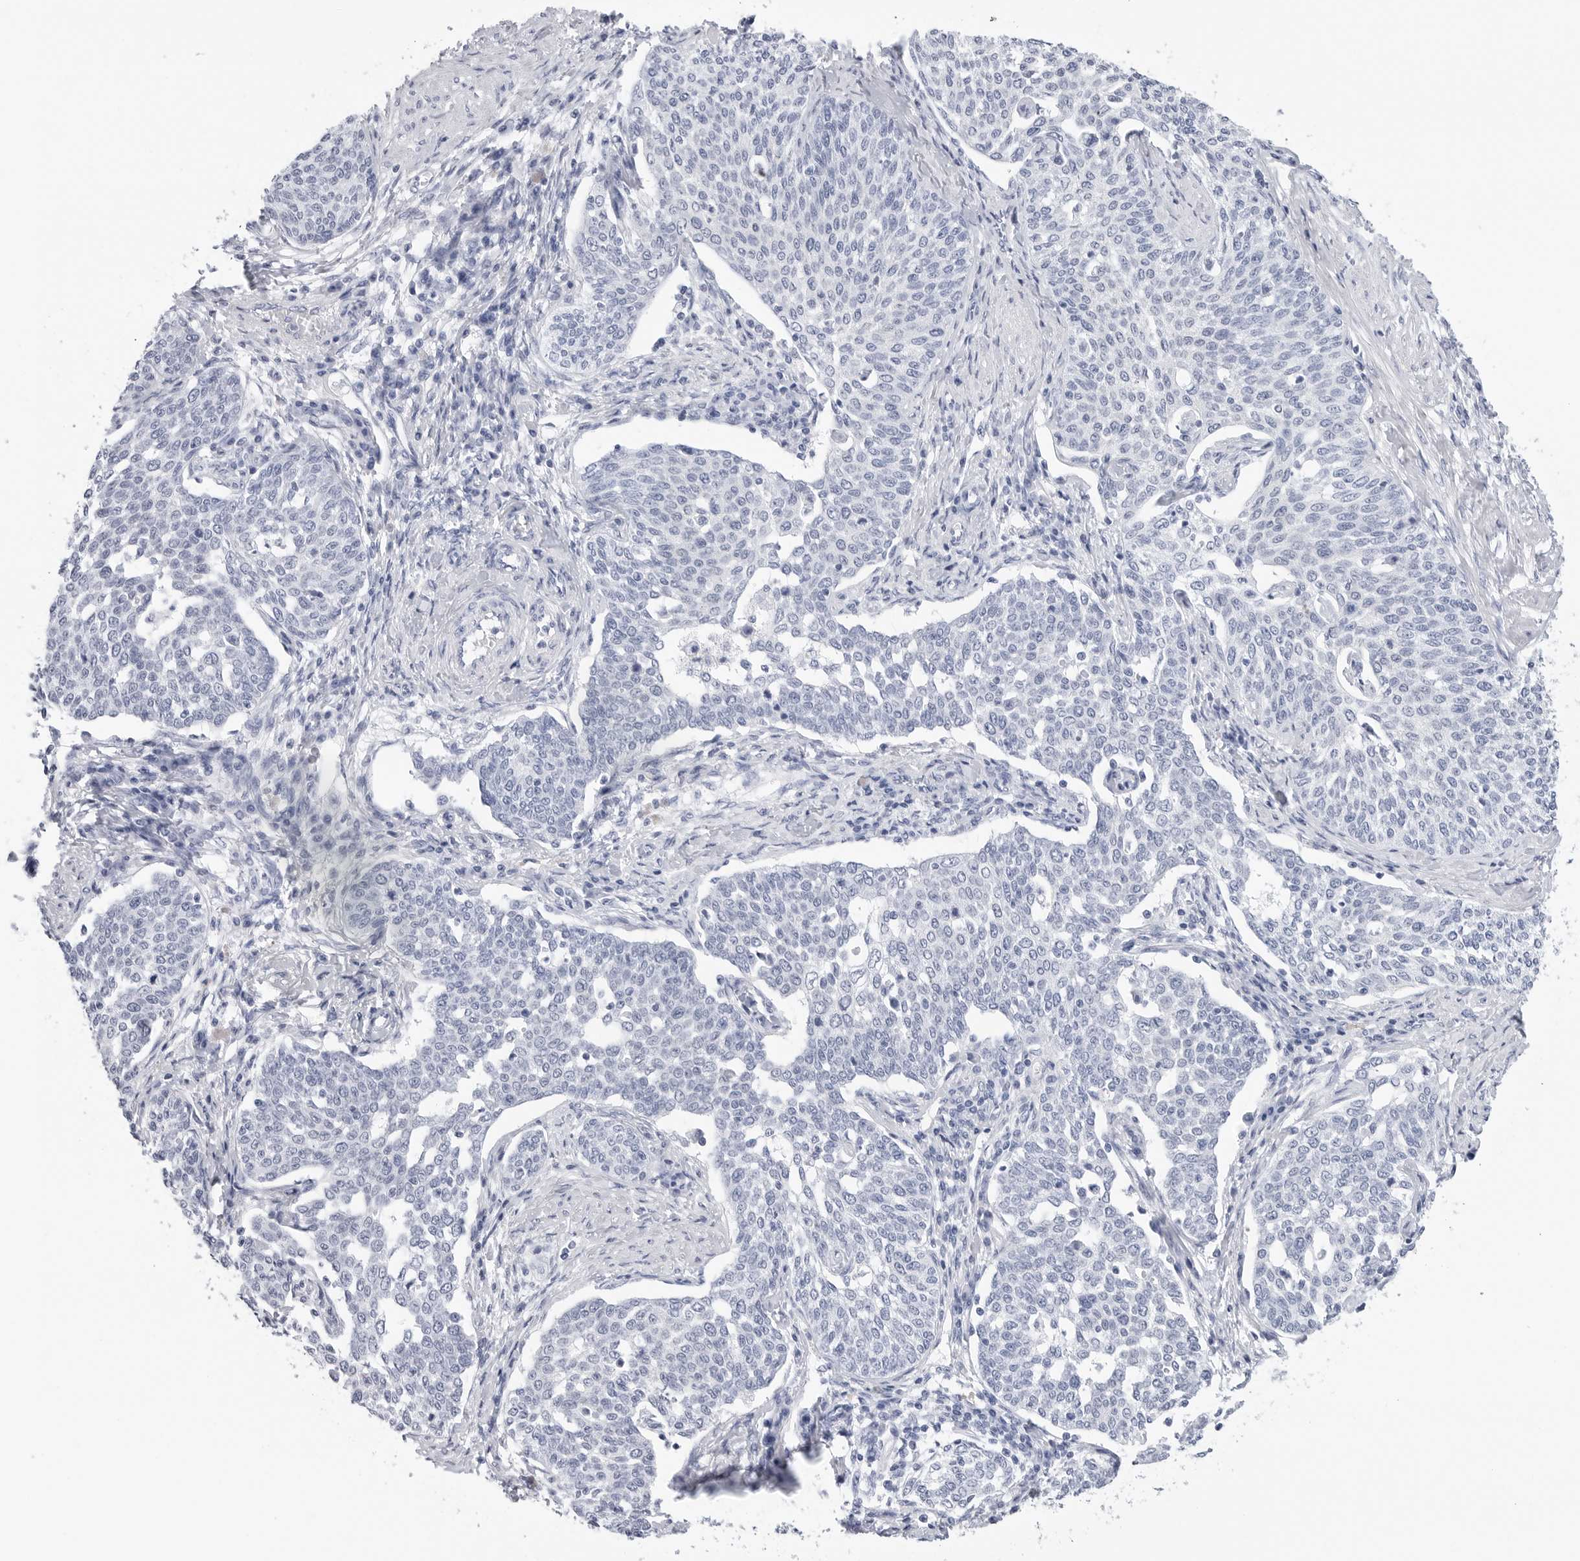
{"staining": {"intensity": "negative", "quantity": "none", "location": "none"}, "tissue": "cervical cancer", "cell_type": "Tumor cells", "image_type": "cancer", "snomed": [{"axis": "morphology", "description": "Squamous cell carcinoma, NOS"}, {"axis": "topography", "description": "Cervix"}], "caption": "Cervical squamous cell carcinoma was stained to show a protein in brown. There is no significant expression in tumor cells.", "gene": "SLC19A1", "patient": {"sex": "female", "age": 34}}